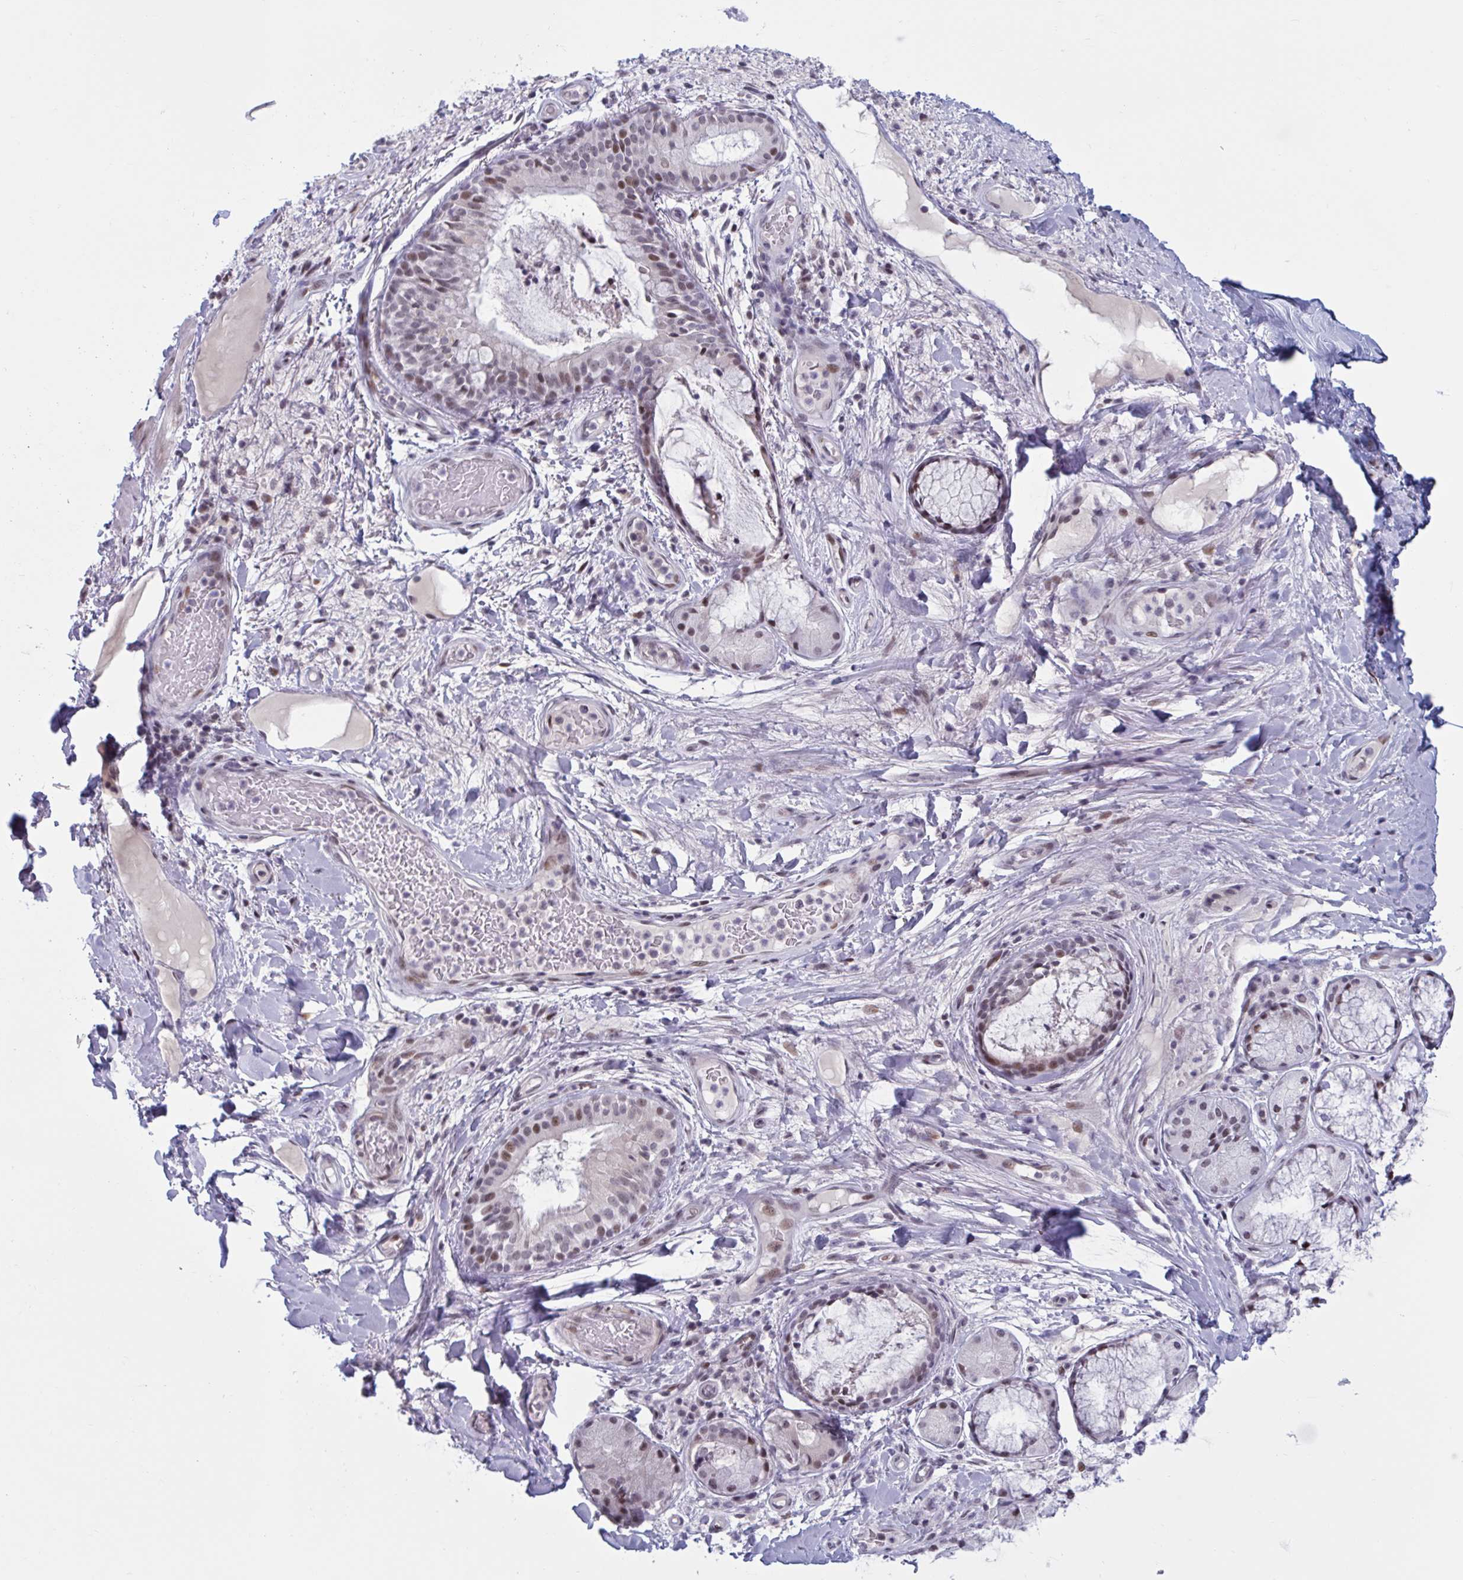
{"staining": {"intensity": "negative", "quantity": "none", "location": "none"}, "tissue": "adipose tissue", "cell_type": "Adipocytes", "image_type": "normal", "snomed": [{"axis": "morphology", "description": "Normal tissue, NOS"}, {"axis": "topography", "description": "Cartilage tissue"}, {"axis": "topography", "description": "Bronchus"}], "caption": "Immunohistochemistry image of normal adipose tissue: adipose tissue stained with DAB (3,3'-diaminobenzidine) displays no significant protein staining in adipocytes.", "gene": "HSD17B6", "patient": {"sex": "male", "age": 64}}